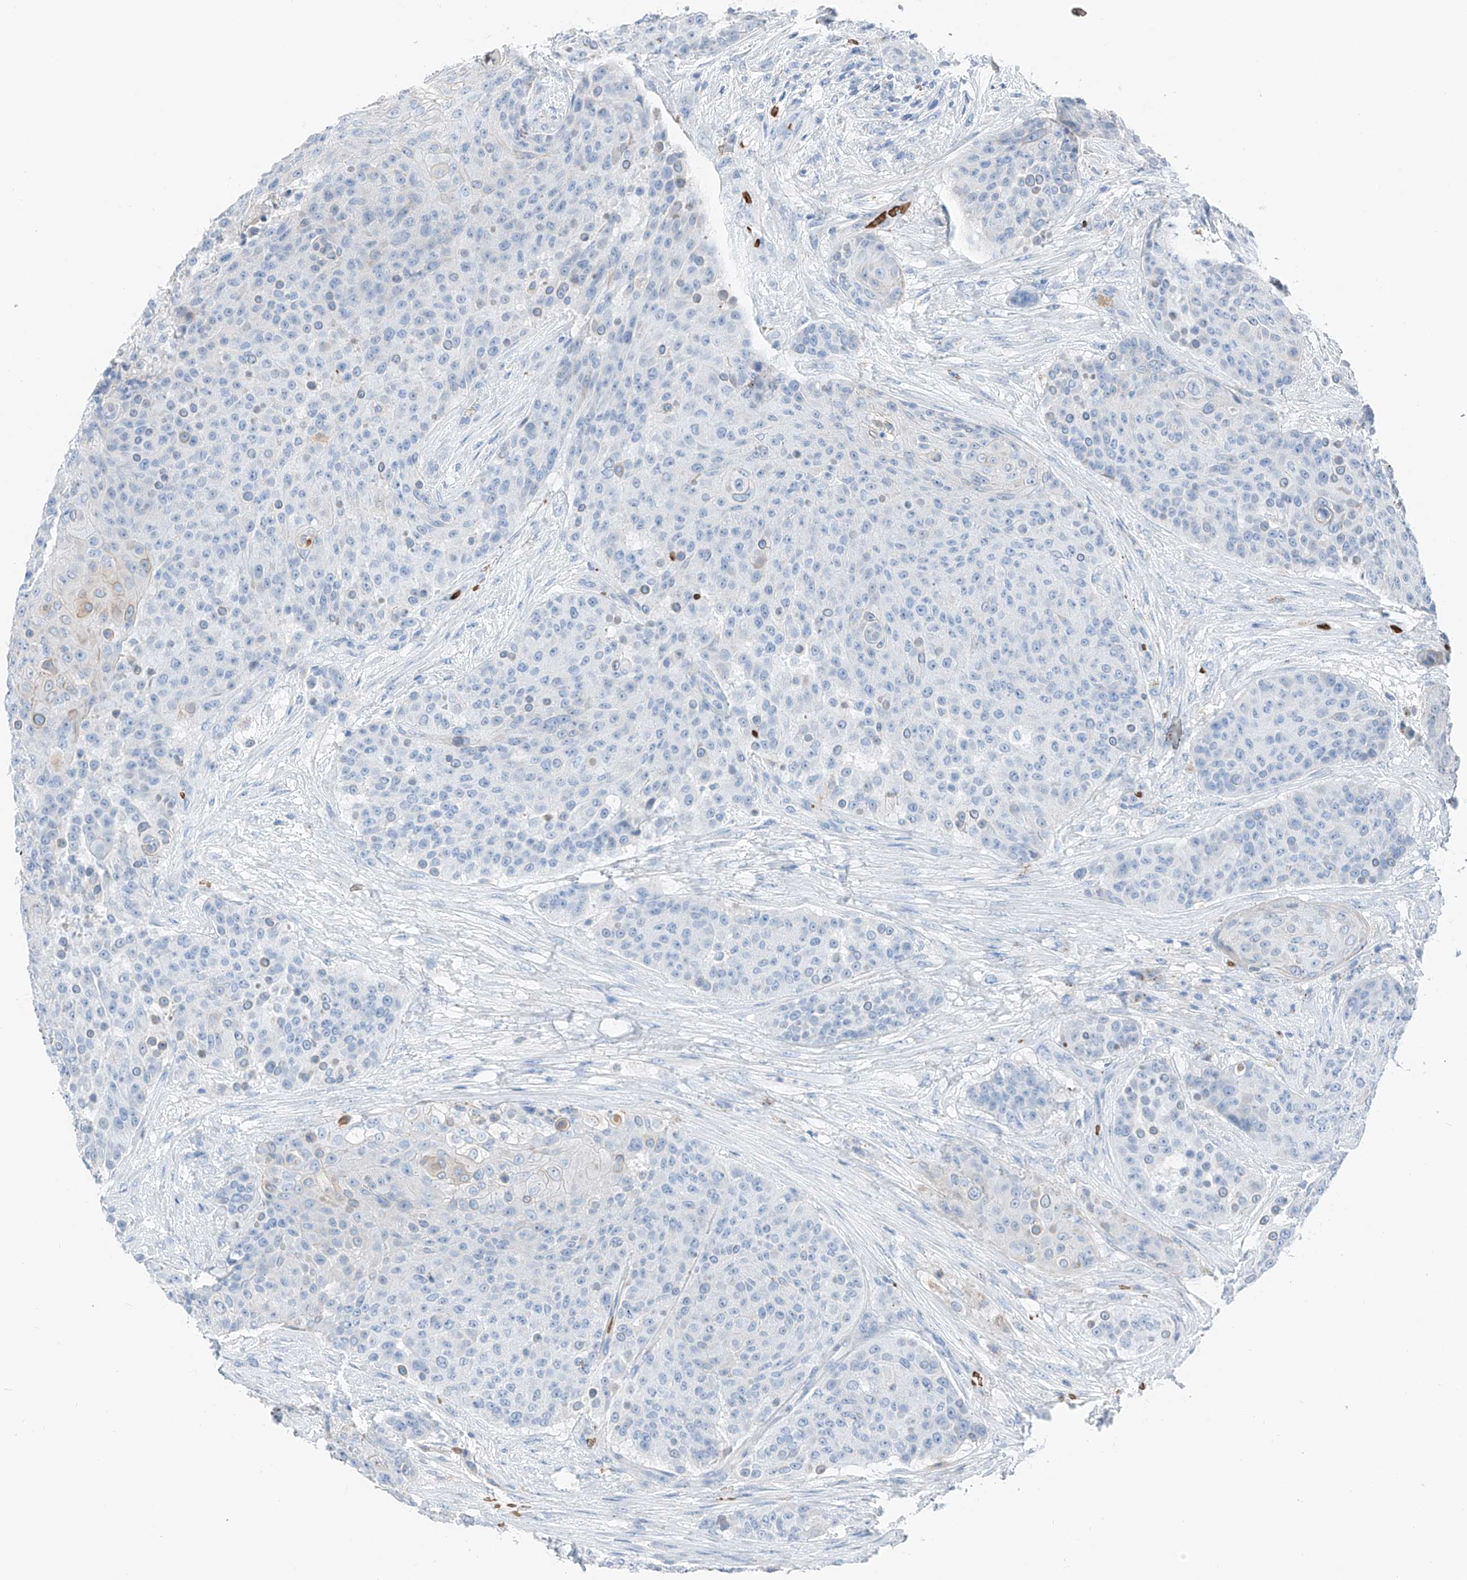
{"staining": {"intensity": "negative", "quantity": "none", "location": "none"}, "tissue": "urothelial cancer", "cell_type": "Tumor cells", "image_type": "cancer", "snomed": [{"axis": "morphology", "description": "Urothelial carcinoma, High grade"}, {"axis": "topography", "description": "Urinary bladder"}], "caption": "Immunohistochemistry (IHC) micrograph of neoplastic tissue: human urothelial carcinoma (high-grade) stained with DAB (3,3'-diaminobenzidine) demonstrates no significant protein staining in tumor cells.", "gene": "PRSS23", "patient": {"sex": "female", "age": 63}}